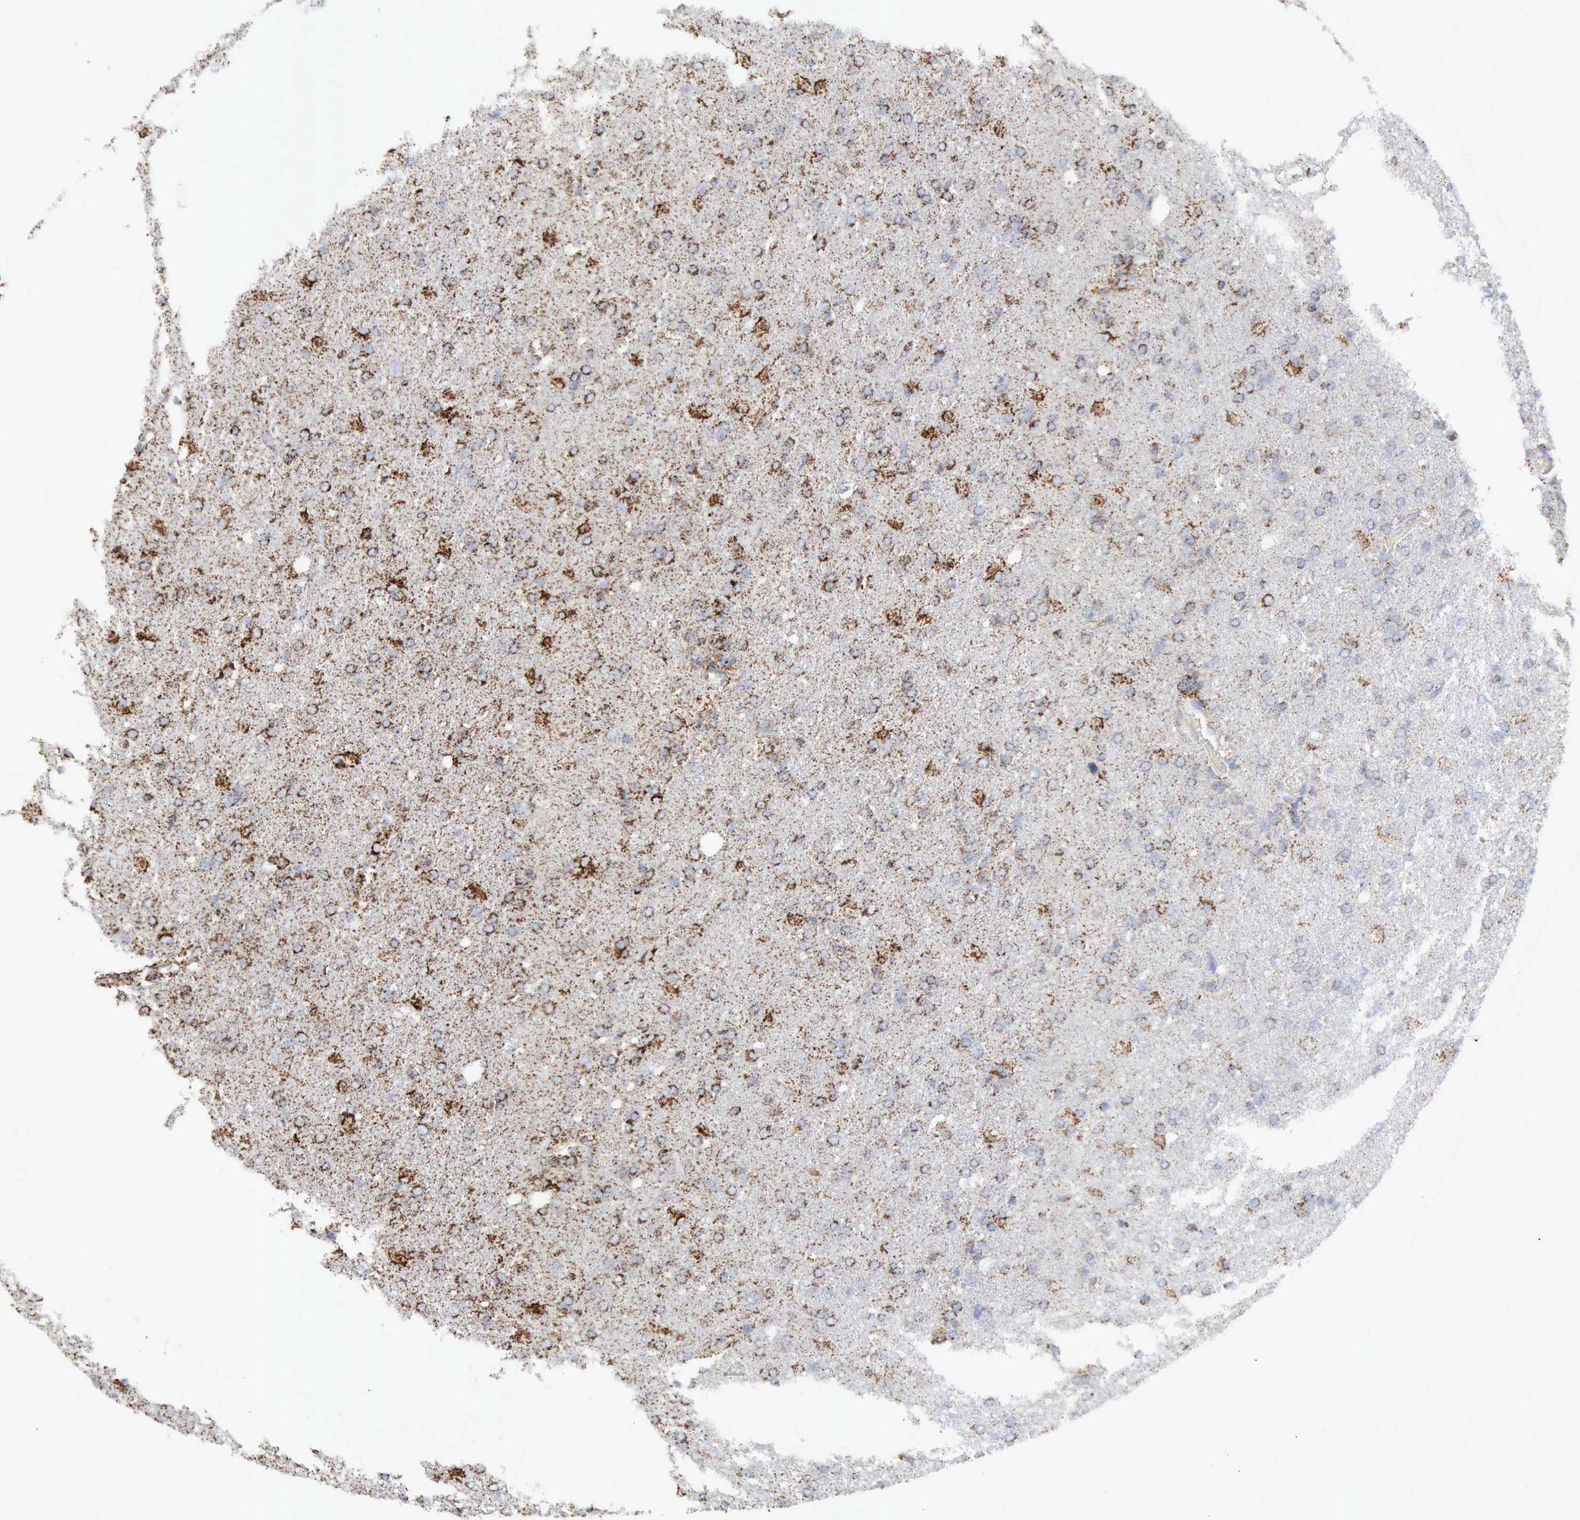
{"staining": {"intensity": "strong", "quantity": "25%-75%", "location": "cytoplasmic/membranous"}, "tissue": "glioma", "cell_type": "Tumor cells", "image_type": "cancer", "snomed": [{"axis": "morphology", "description": "Glioma, malignant, High grade"}, {"axis": "topography", "description": "Brain"}], "caption": "Protein staining of glioma tissue reveals strong cytoplasmic/membranous staining in about 25%-75% of tumor cells. (DAB (3,3'-diaminobenzidine) IHC, brown staining for protein, blue staining for nuclei).", "gene": "ACO2", "patient": {"sex": "male", "age": 68}}